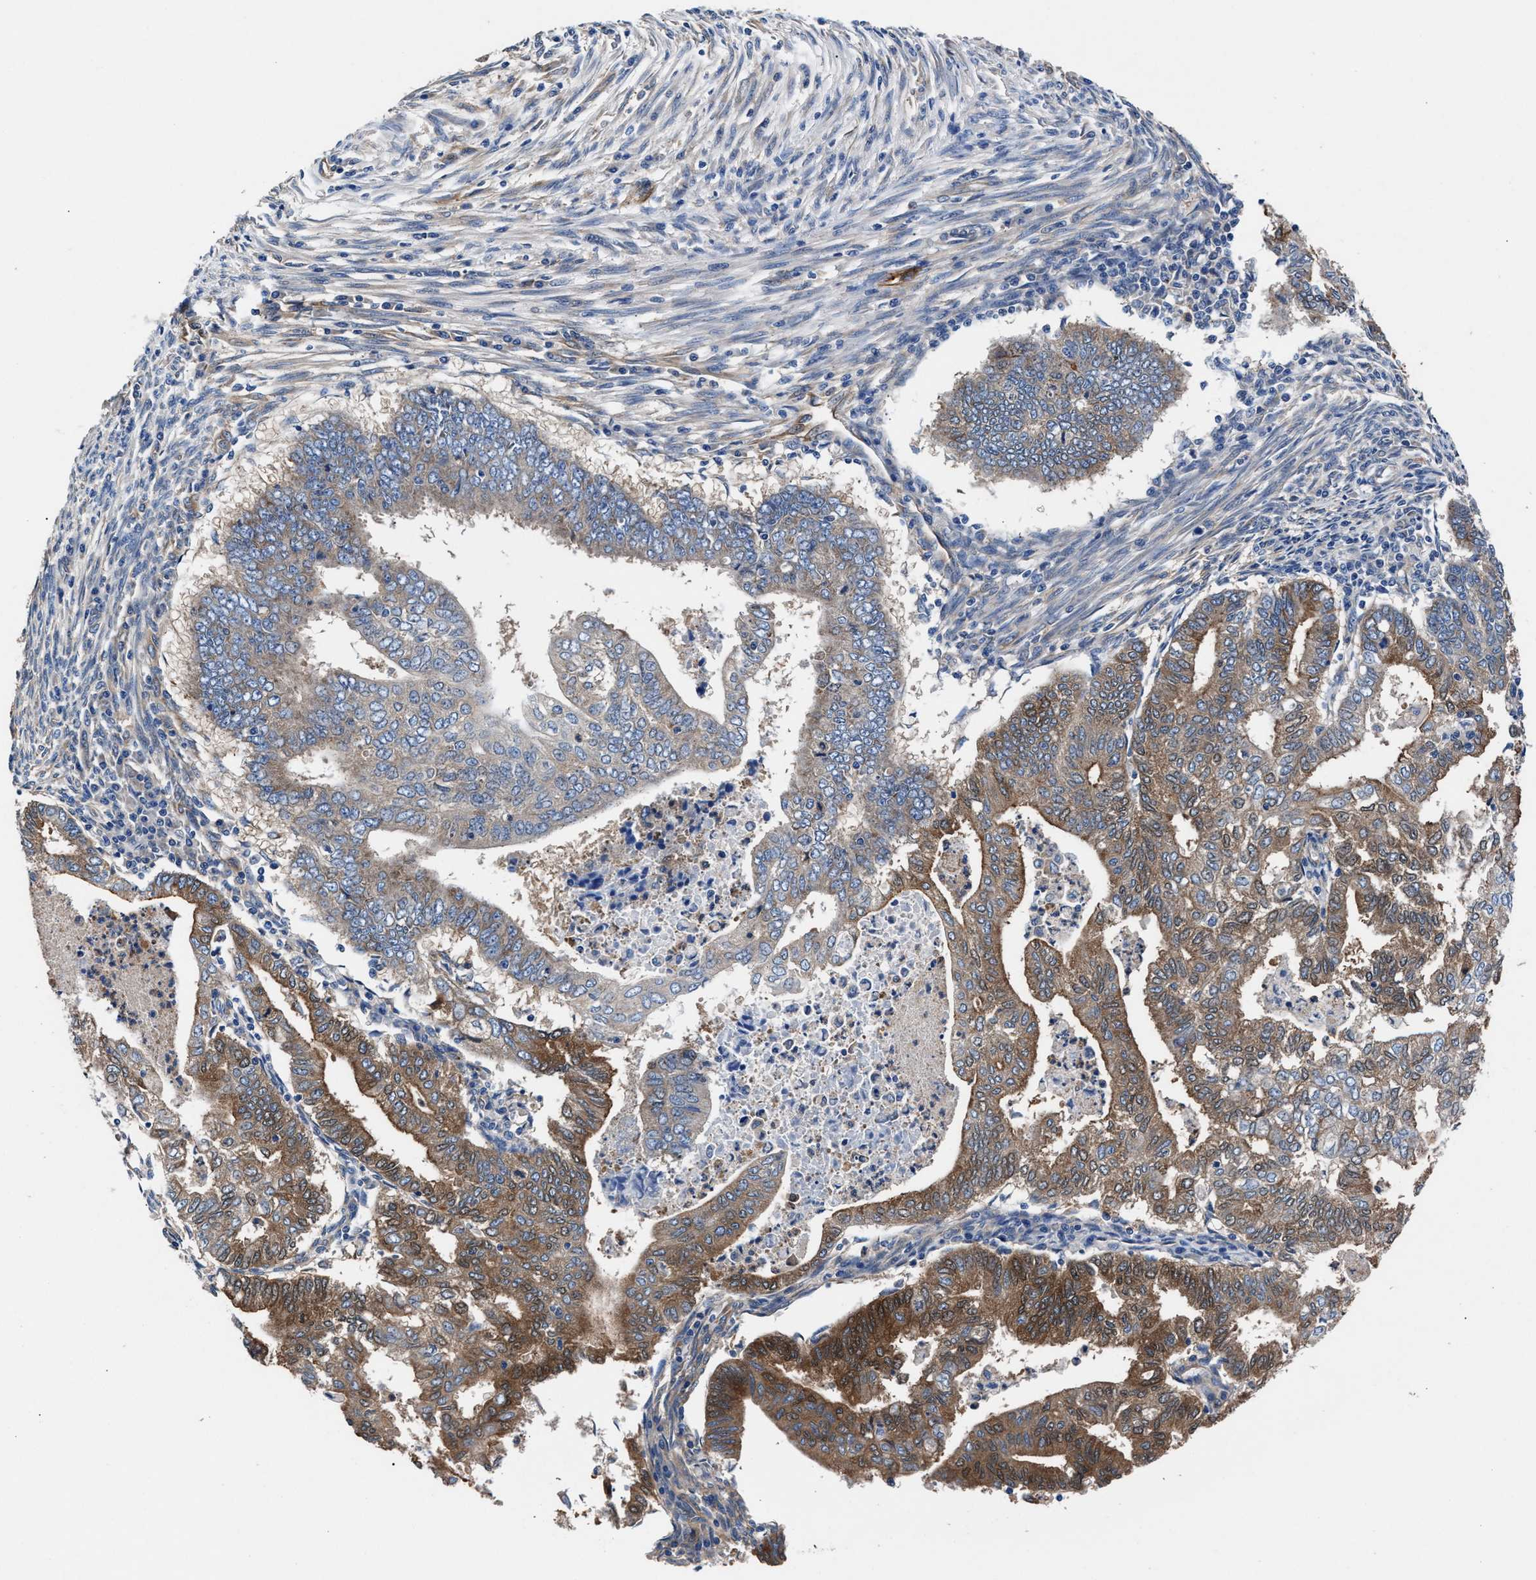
{"staining": {"intensity": "moderate", "quantity": "25%-75%", "location": "cytoplasmic/membranous"}, "tissue": "endometrial cancer", "cell_type": "Tumor cells", "image_type": "cancer", "snomed": [{"axis": "morphology", "description": "Polyp, NOS"}, {"axis": "morphology", "description": "Adenocarcinoma, NOS"}, {"axis": "morphology", "description": "Adenoma, NOS"}, {"axis": "topography", "description": "Endometrium"}], "caption": "Immunohistochemistry of human endometrial cancer shows medium levels of moderate cytoplasmic/membranous expression in approximately 25%-75% of tumor cells.", "gene": "SH3GL1", "patient": {"sex": "female", "age": 79}}